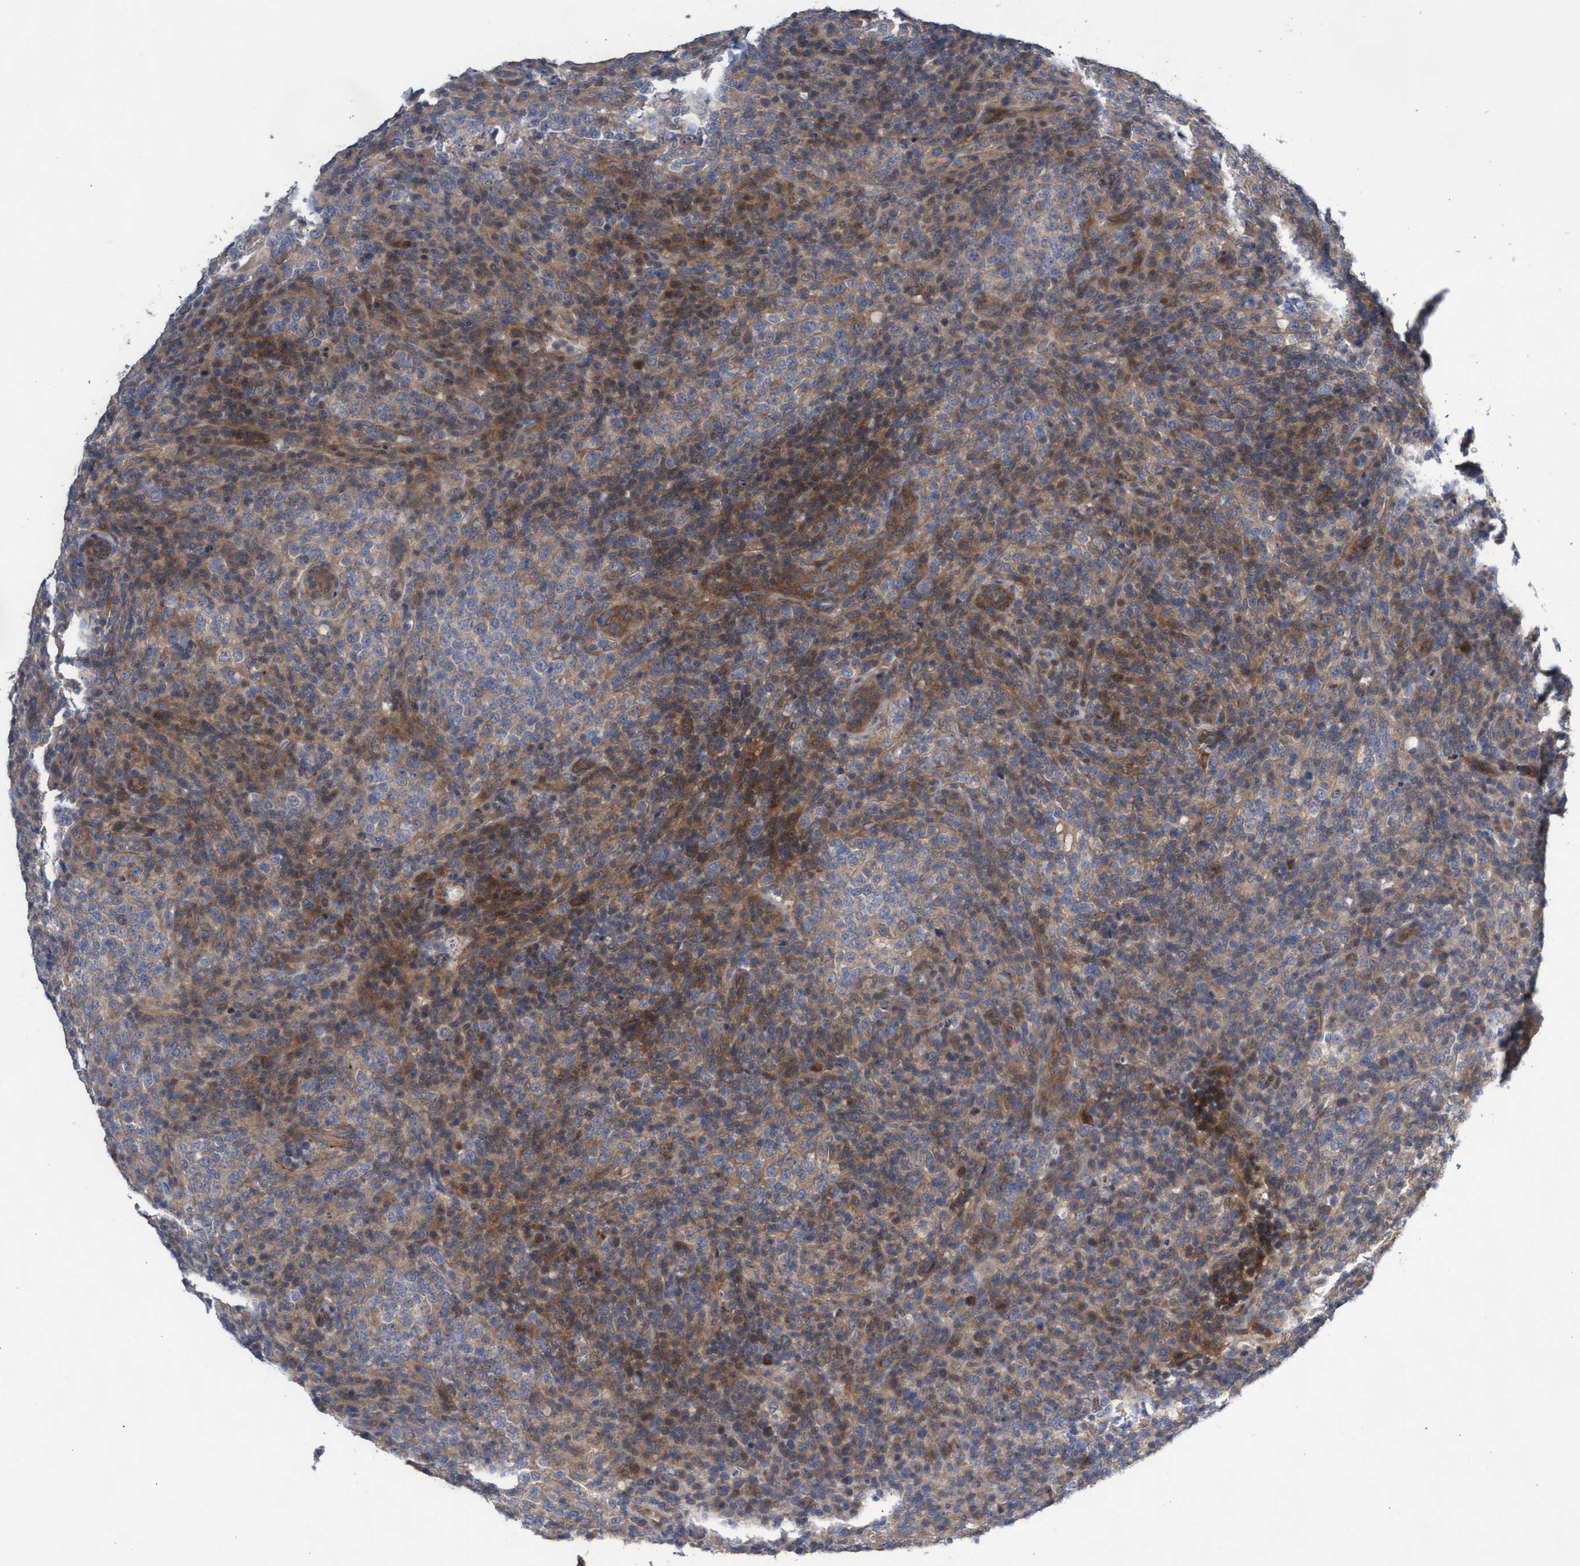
{"staining": {"intensity": "moderate", "quantity": ">75%", "location": "cytoplasmic/membranous"}, "tissue": "lymphoma", "cell_type": "Tumor cells", "image_type": "cancer", "snomed": [{"axis": "morphology", "description": "Malignant lymphoma, non-Hodgkin's type, High grade"}, {"axis": "topography", "description": "Lymph node"}], "caption": "Lymphoma was stained to show a protein in brown. There is medium levels of moderate cytoplasmic/membranous staining in about >75% of tumor cells. (DAB (3,3'-diaminobenzidine) = brown stain, brightfield microscopy at high magnification).", "gene": "ABCF2", "patient": {"sex": "female", "age": 76}}